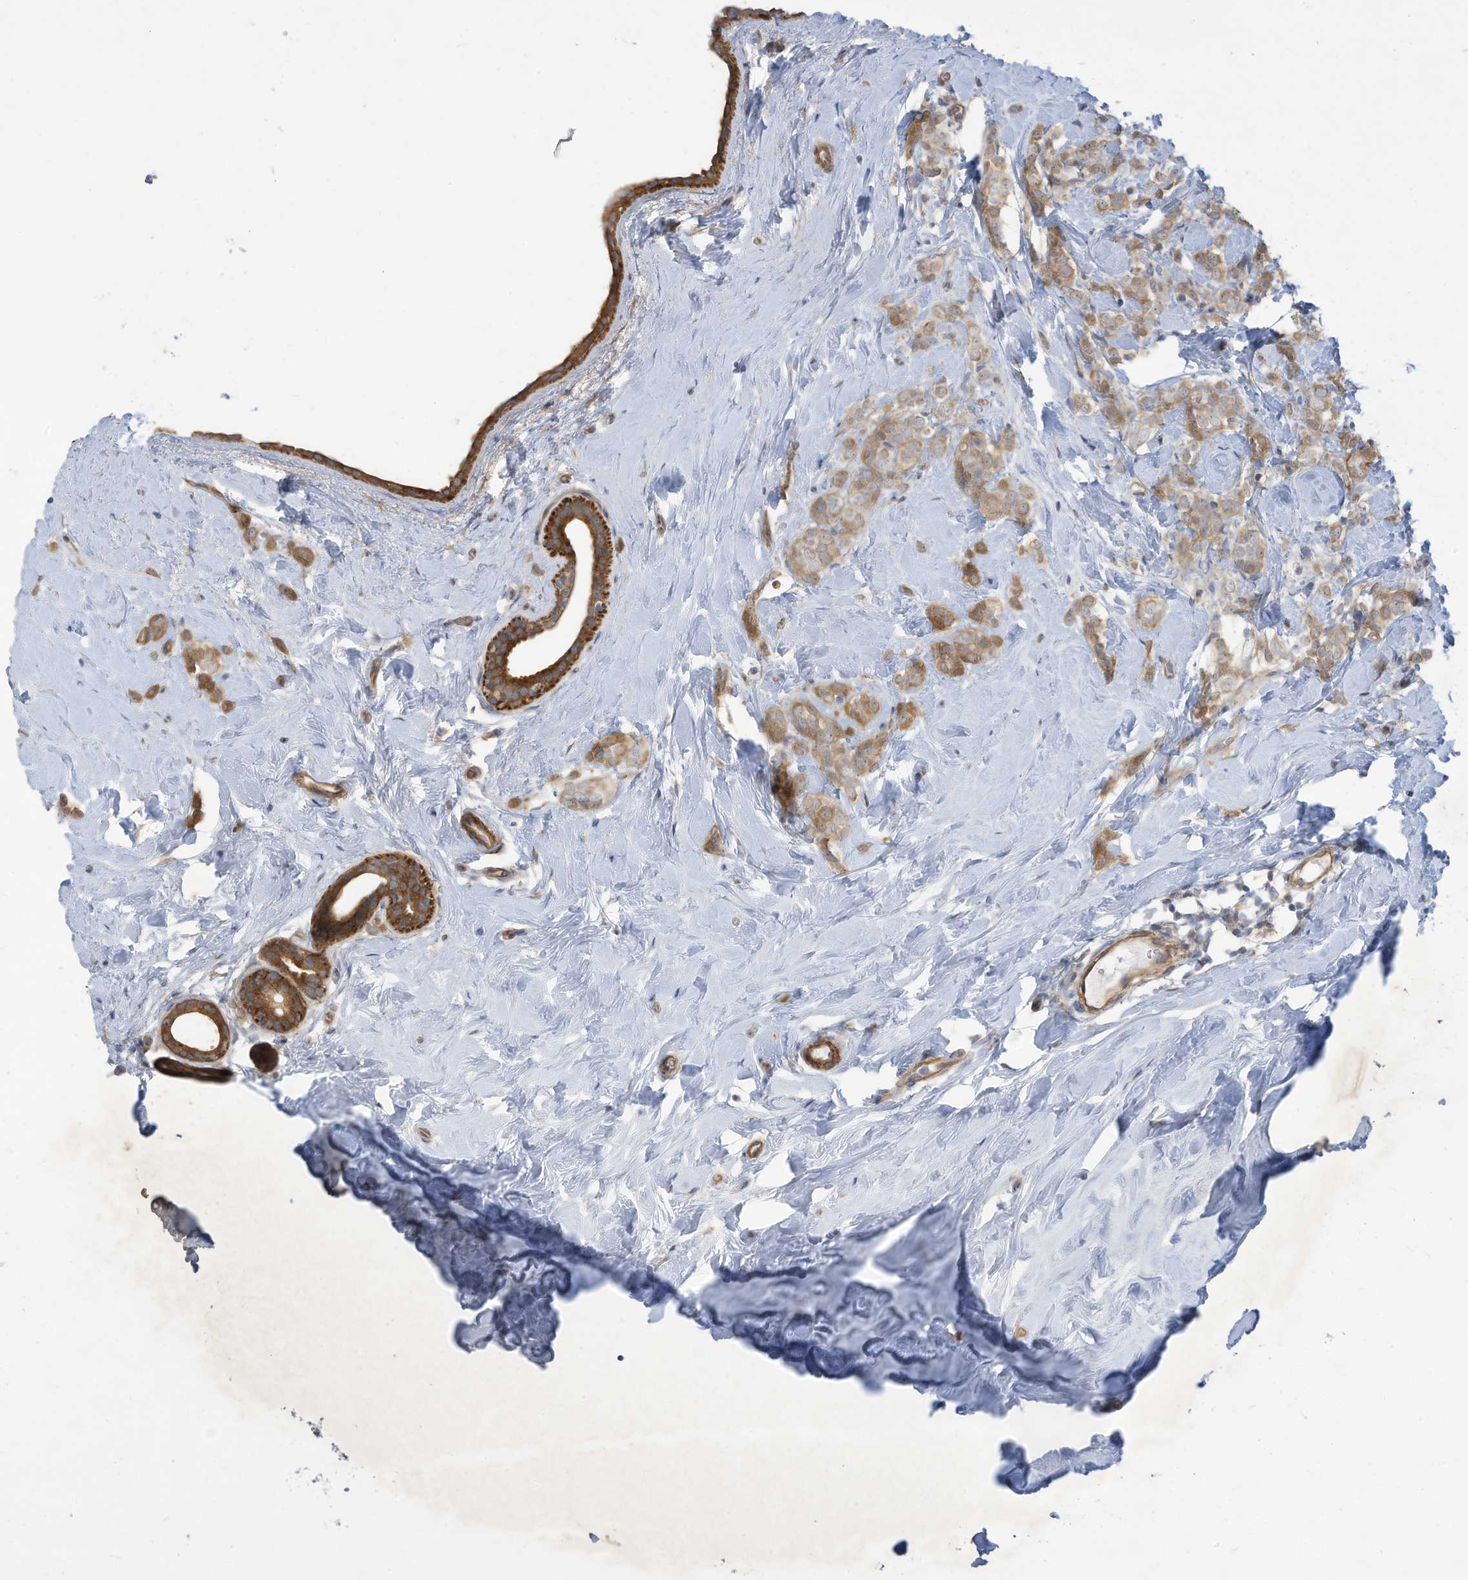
{"staining": {"intensity": "moderate", "quantity": ">75%", "location": "cytoplasmic/membranous"}, "tissue": "breast cancer", "cell_type": "Tumor cells", "image_type": "cancer", "snomed": [{"axis": "morphology", "description": "Lobular carcinoma"}, {"axis": "topography", "description": "Breast"}], "caption": "The image reveals a brown stain indicating the presence of a protein in the cytoplasmic/membranous of tumor cells in breast cancer. The protein of interest is stained brown, and the nuclei are stained in blue (DAB (3,3'-diaminobenzidine) IHC with brightfield microscopy, high magnification).", "gene": "ADI1", "patient": {"sex": "female", "age": 47}}